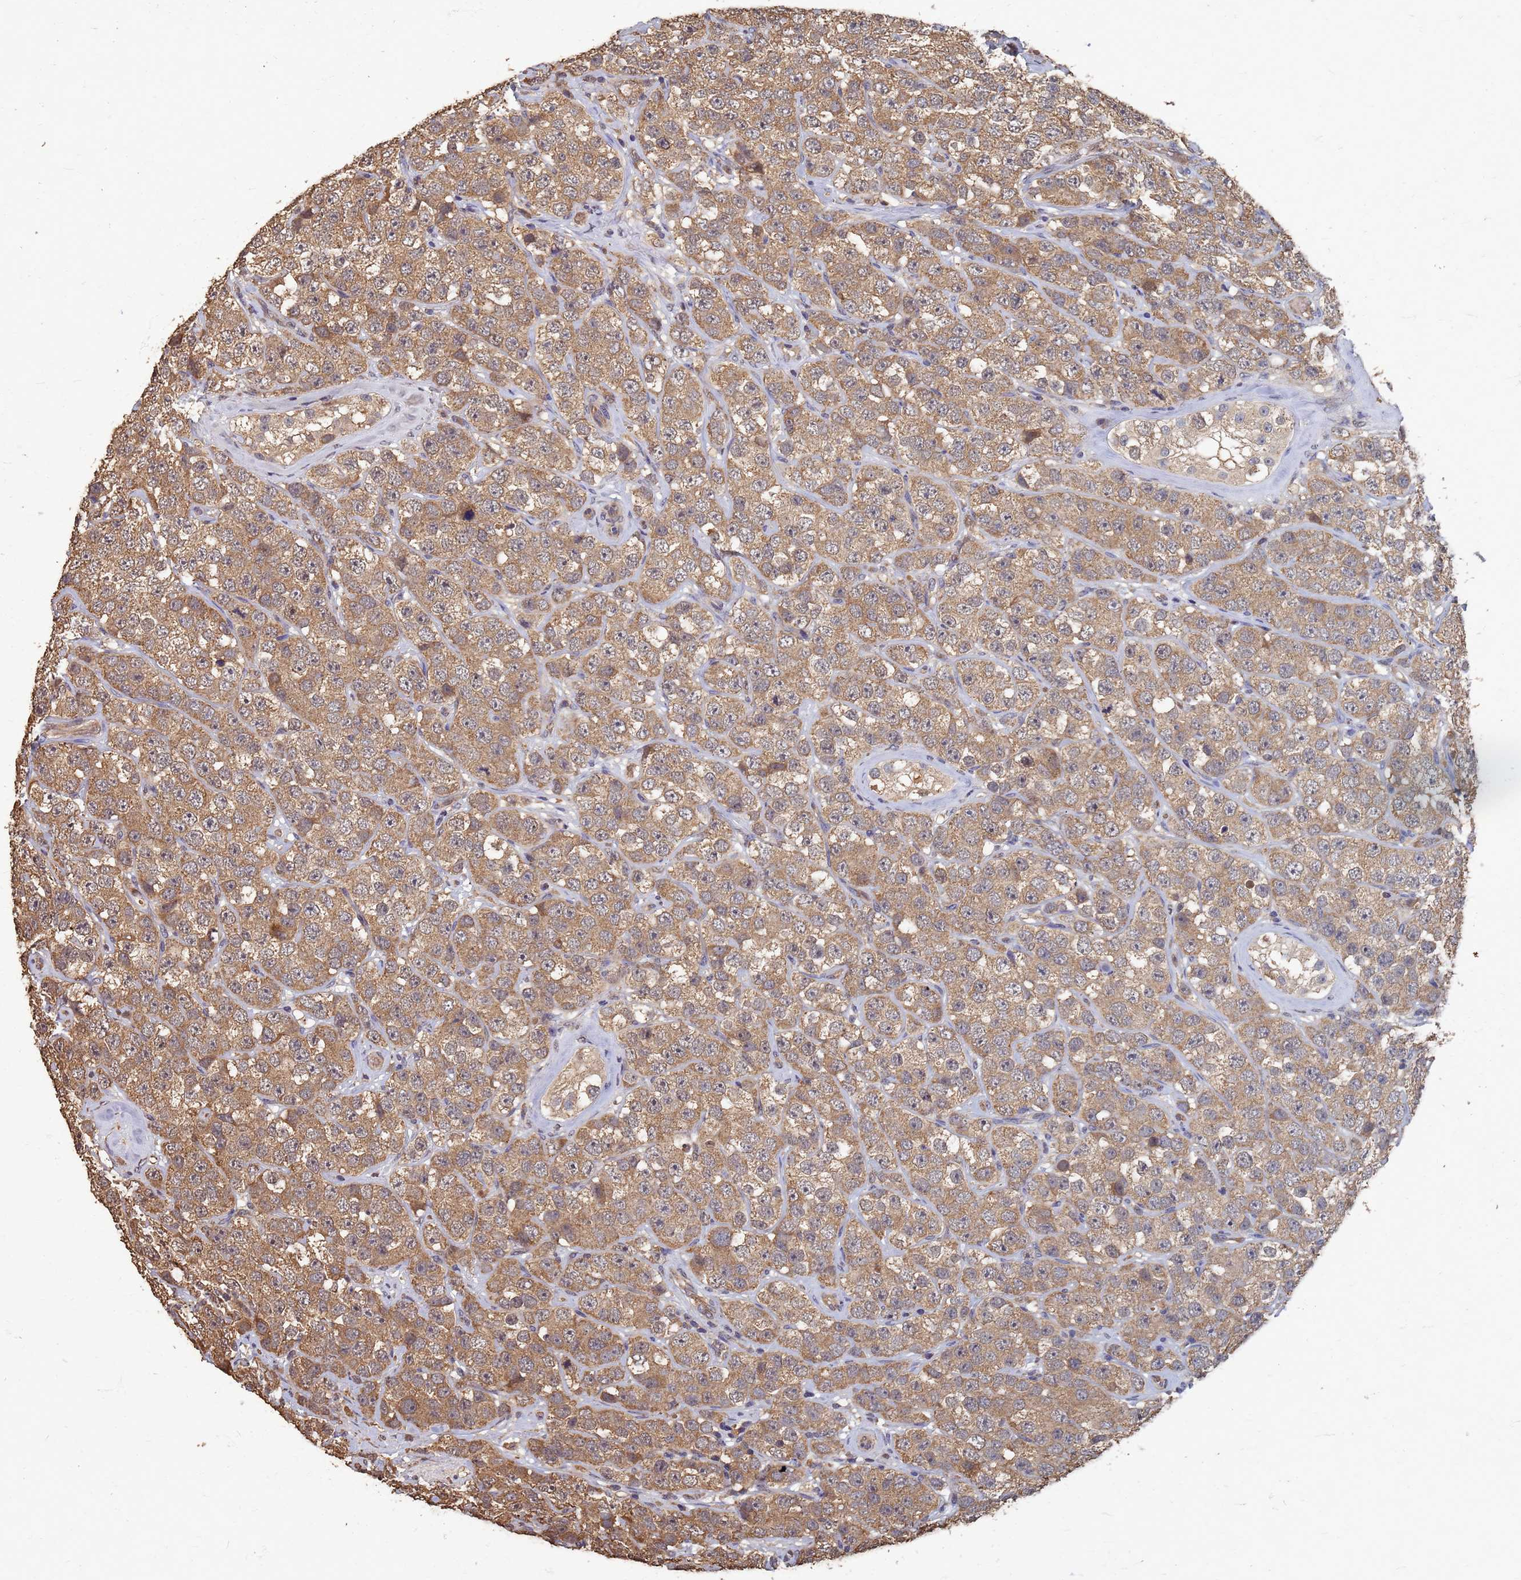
{"staining": {"intensity": "moderate", "quantity": ">75%", "location": "cytoplasmic/membranous"}, "tissue": "testis cancer", "cell_type": "Tumor cells", "image_type": "cancer", "snomed": [{"axis": "morphology", "description": "Seminoma, NOS"}, {"axis": "topography", "description": "Testis"}], "caption": "This is an image of immunohistochemistry (IHC) staining of seminoma (testis), which shows moderate staining in the cytoplasmic/membranous of tumor cells.", "gene": "DPH5", "patient": {"sex": "male", "age": 28}}